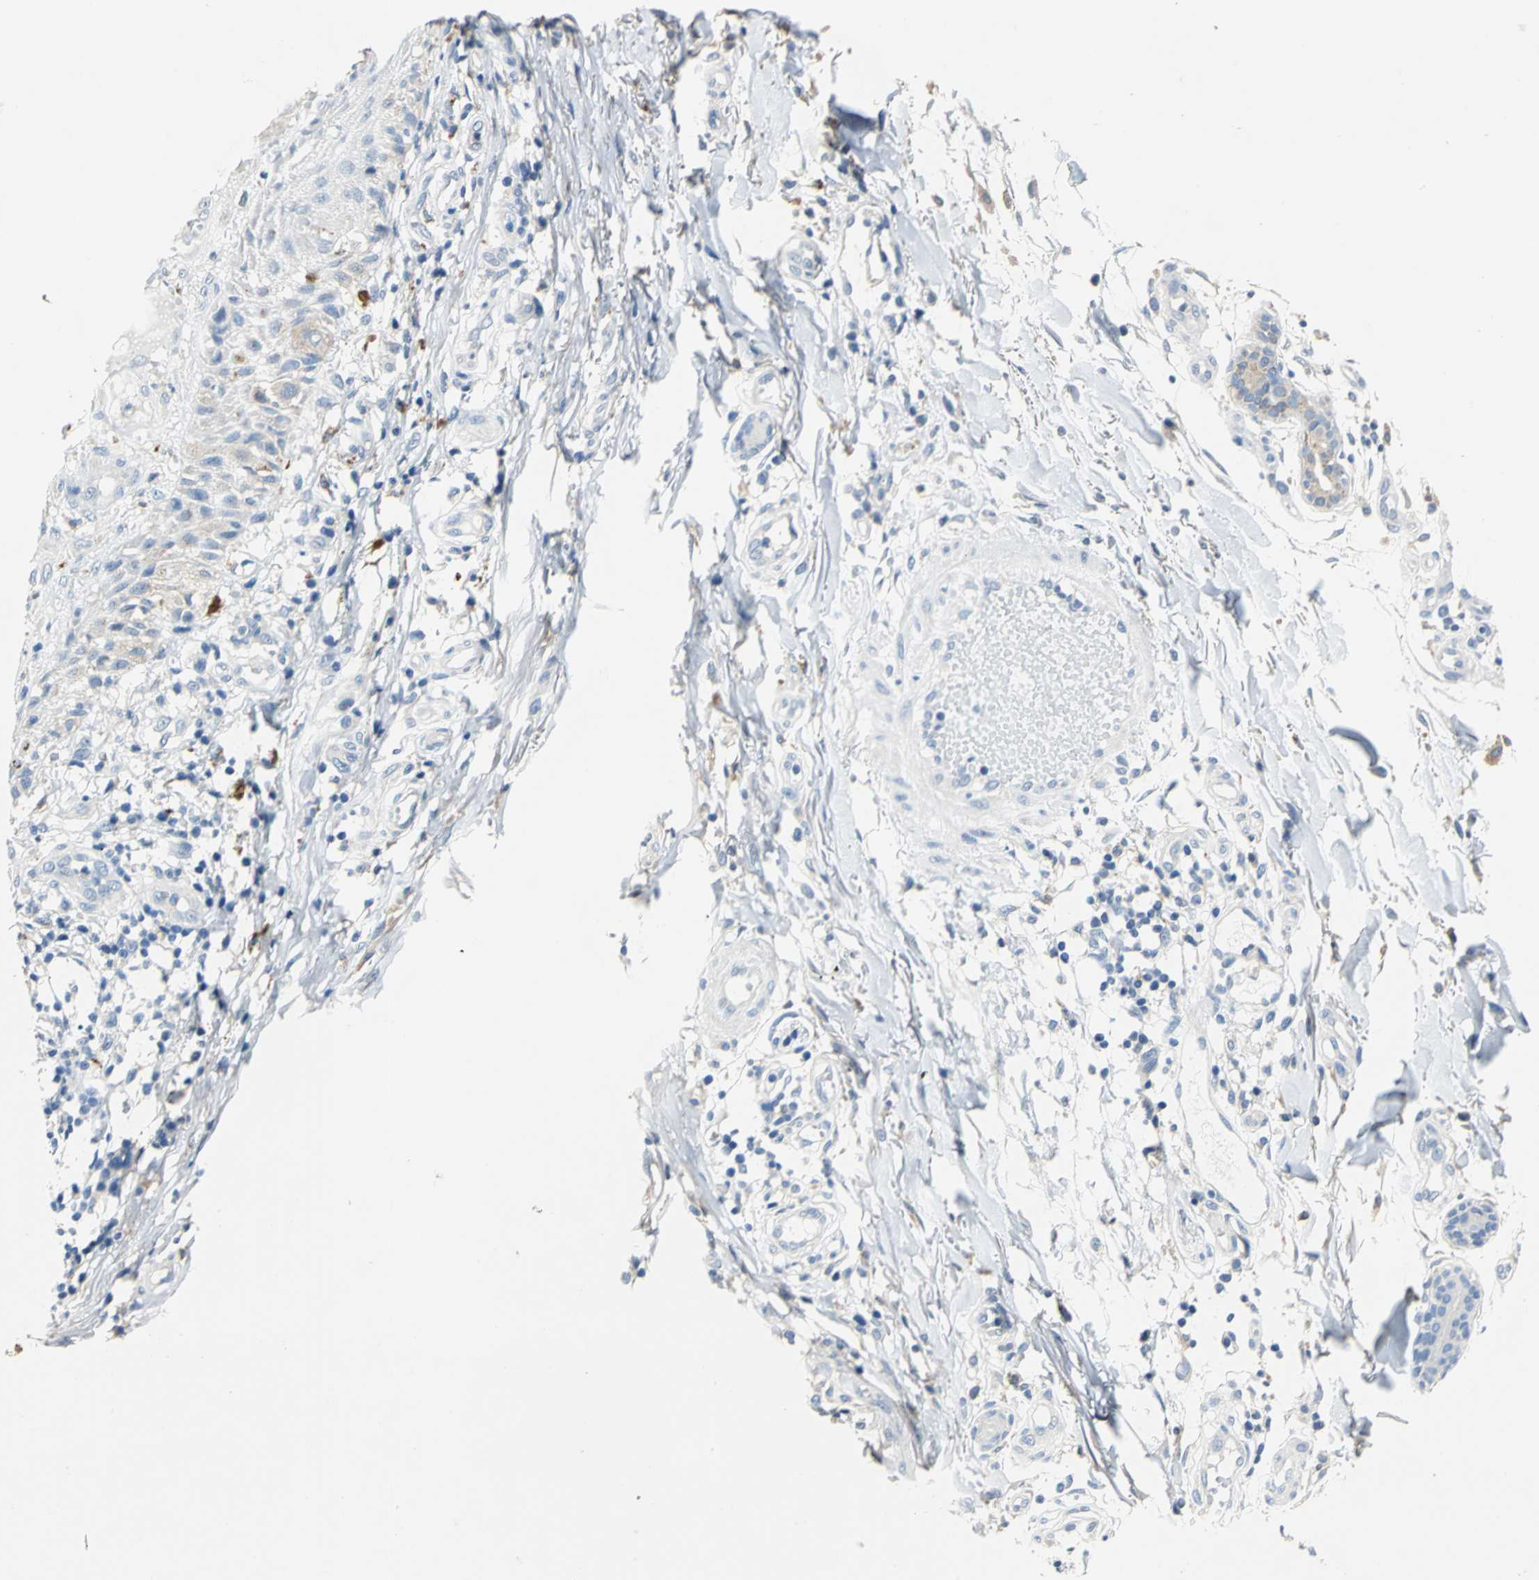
{"staining": {"intensity": "negative", "quantity": "none", "location": "none"}, "tissue": "melanoma", "cell_type": "Tumor cells", "image_type": "cancer", "snomed": [{"axis": "morphology", "description": "Malignant melanoma, NOS"}, {"axis": "topography", "description": "Skin"}], "caption": "IHC histopathology image of malignant melanoma stained for a protein (brown), which demonstrates no staining in tumor cells. Nuclei are stained in blue.", "gene": "RASD2", "patient": {"sex": "female", "age": 81}}